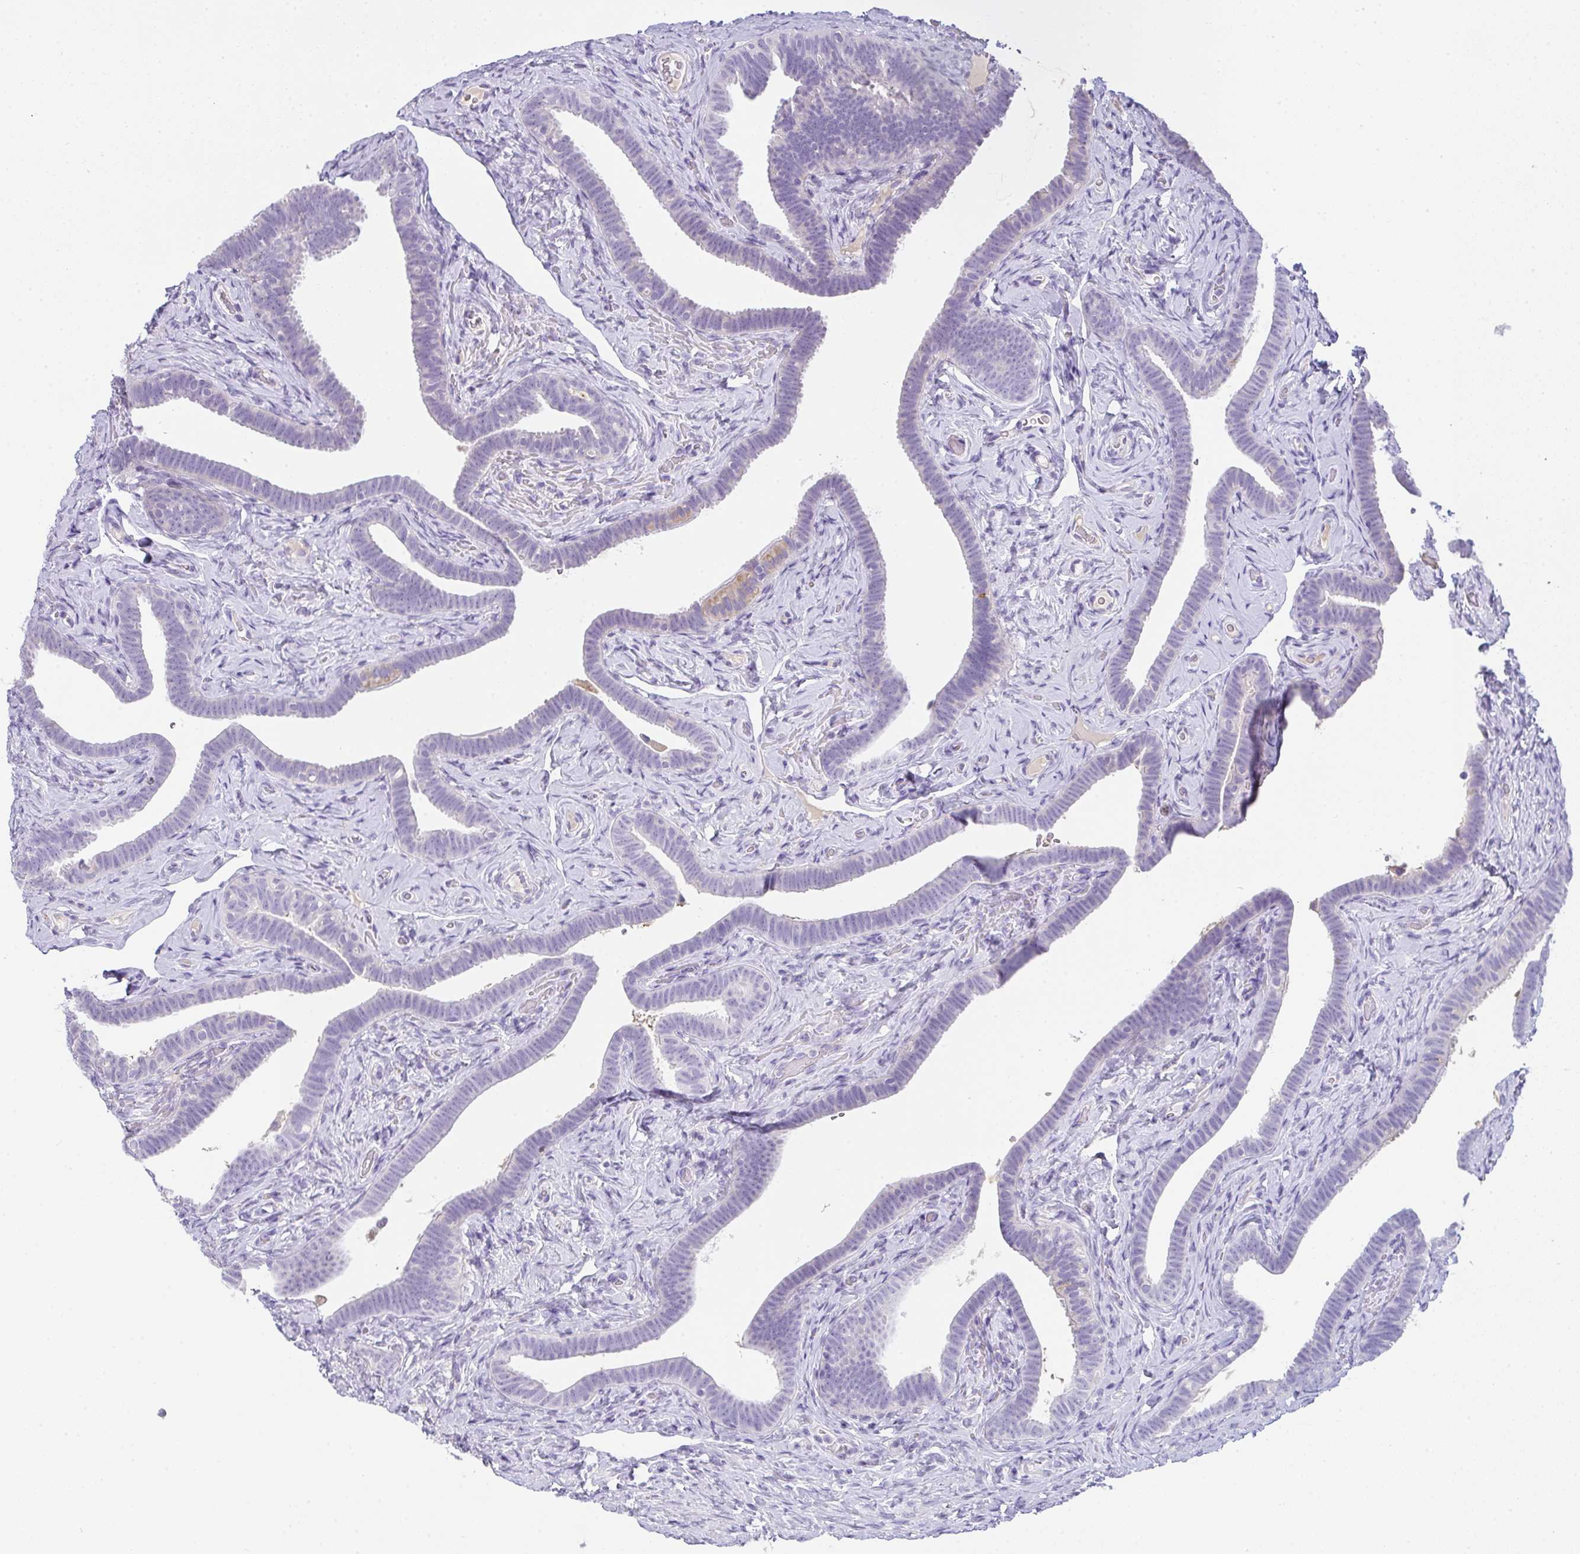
{"staining": {"intensity": "negative", "quantity": "none", "location": "none"}, "tissue": "fallopian tube", "cell_type": "Glandular cells", "image_type": "normal", "snomed": [{"axis": "morphology", "description": "Normal tissue, NOS"}, {"axis": "topography", "description": "Fallopian tube"}], "caption": "Immunohistochemistry (IHC) histopathology image of normal fallopian tube: human fallopian tube stained with DAB (3,3'-diaminobenzidine) demonstrates no significant protein expression in glandular cells. (DAB (3,3'-diaminobenzidine) immunohistochemistry (IHC) visualized using brightfield microscopy, high magnification).", "gene": "COX7B", "patient": {"sex": "female", "age": 69}}